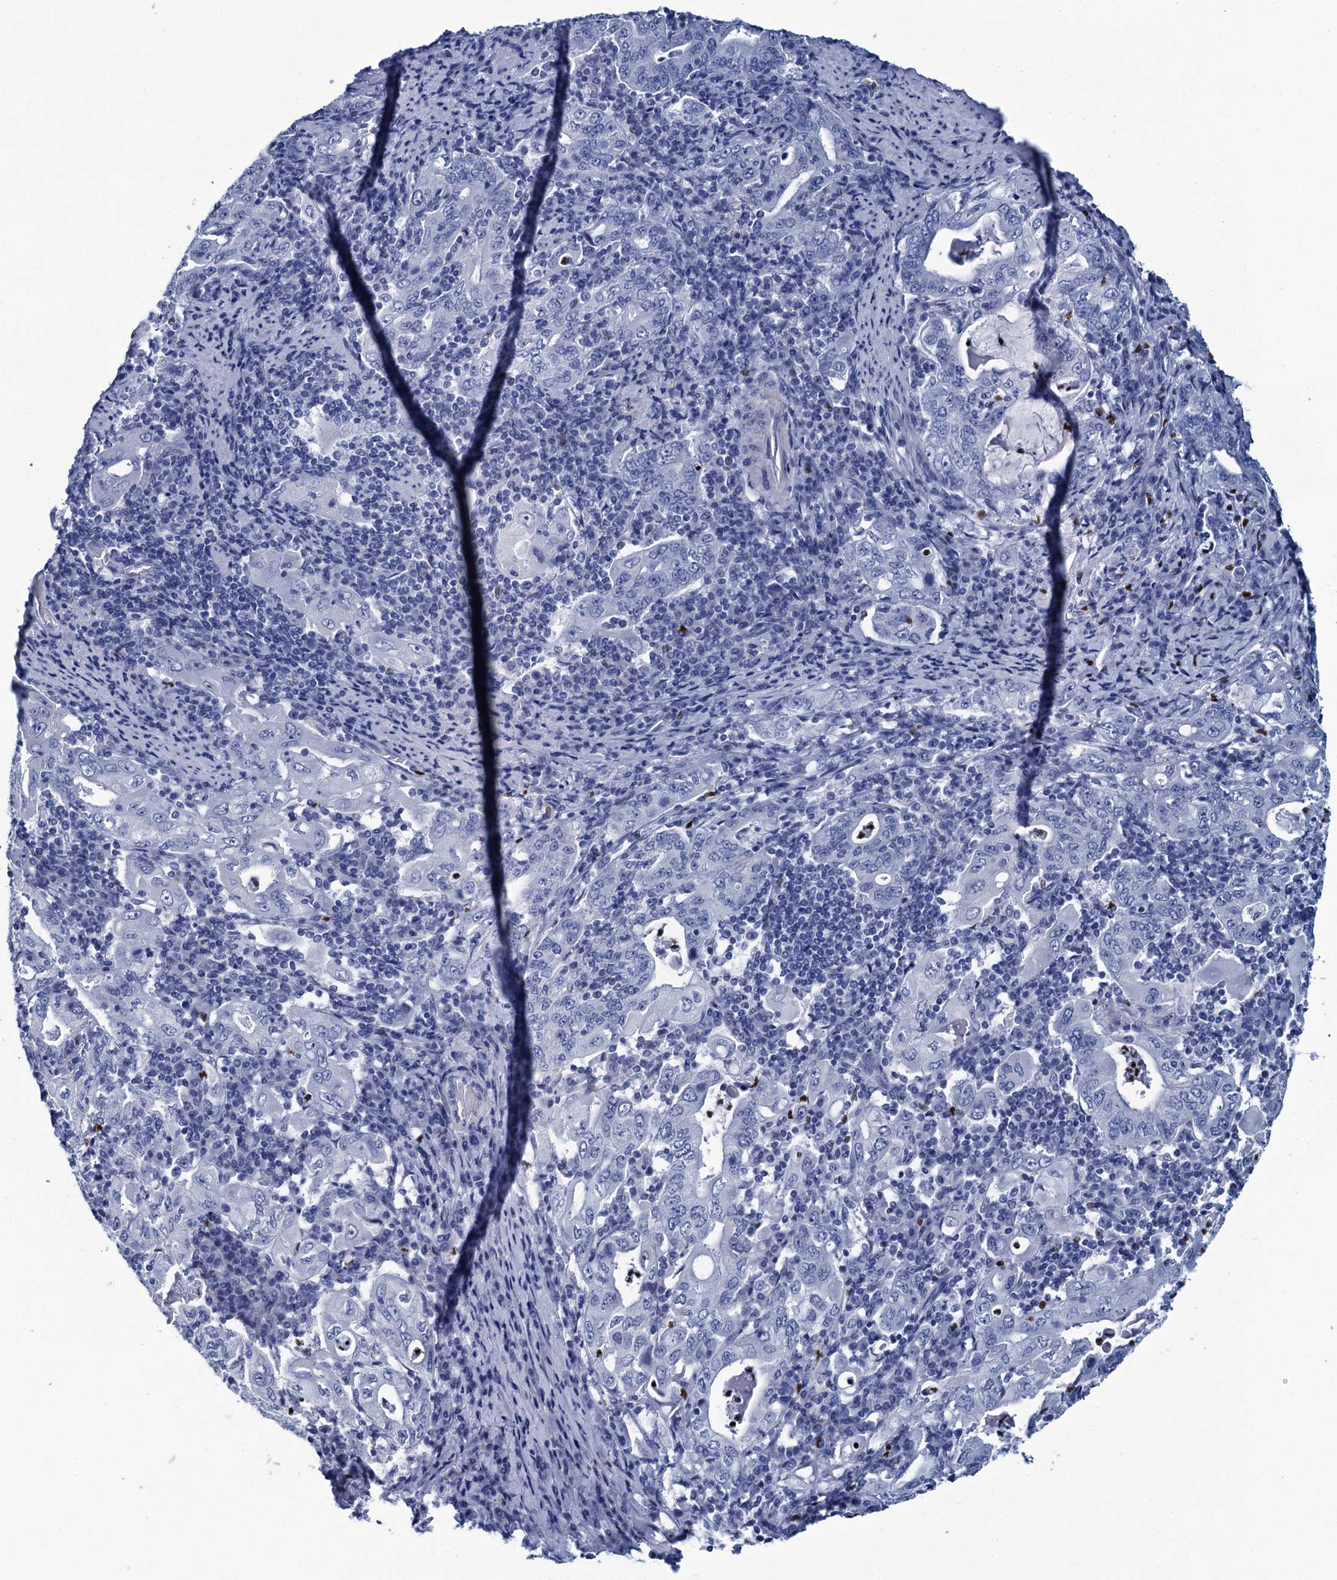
{"staining": {"intensity": "negative", "quantity": "none", "location": "none"}, "tissue": "stomach cancer", "cell_type": "Tumor cells", "image_type": "cancer", "snomed": [{"axis": "morphology", "description": "Normal tissue, NOS"}, {"axis": "morphology", "description": "Adenocarcinoma, NOS"}, {"axis": "topography", "description": "Esophagus"}, {"axis": "topography", "description": "Stomach, upper"}, {"axis": "topography", "description": "Peripheral nerve tissue"}], "caption": "This histopathology image is of adenocarcinoma (stomach) stained with IHC to label a protein in brown with the nuclei are counter-stained blue. There is no expression in tumor cells.", "gene": "RHCG", "patient": {"sex": "male", "age": 62}}